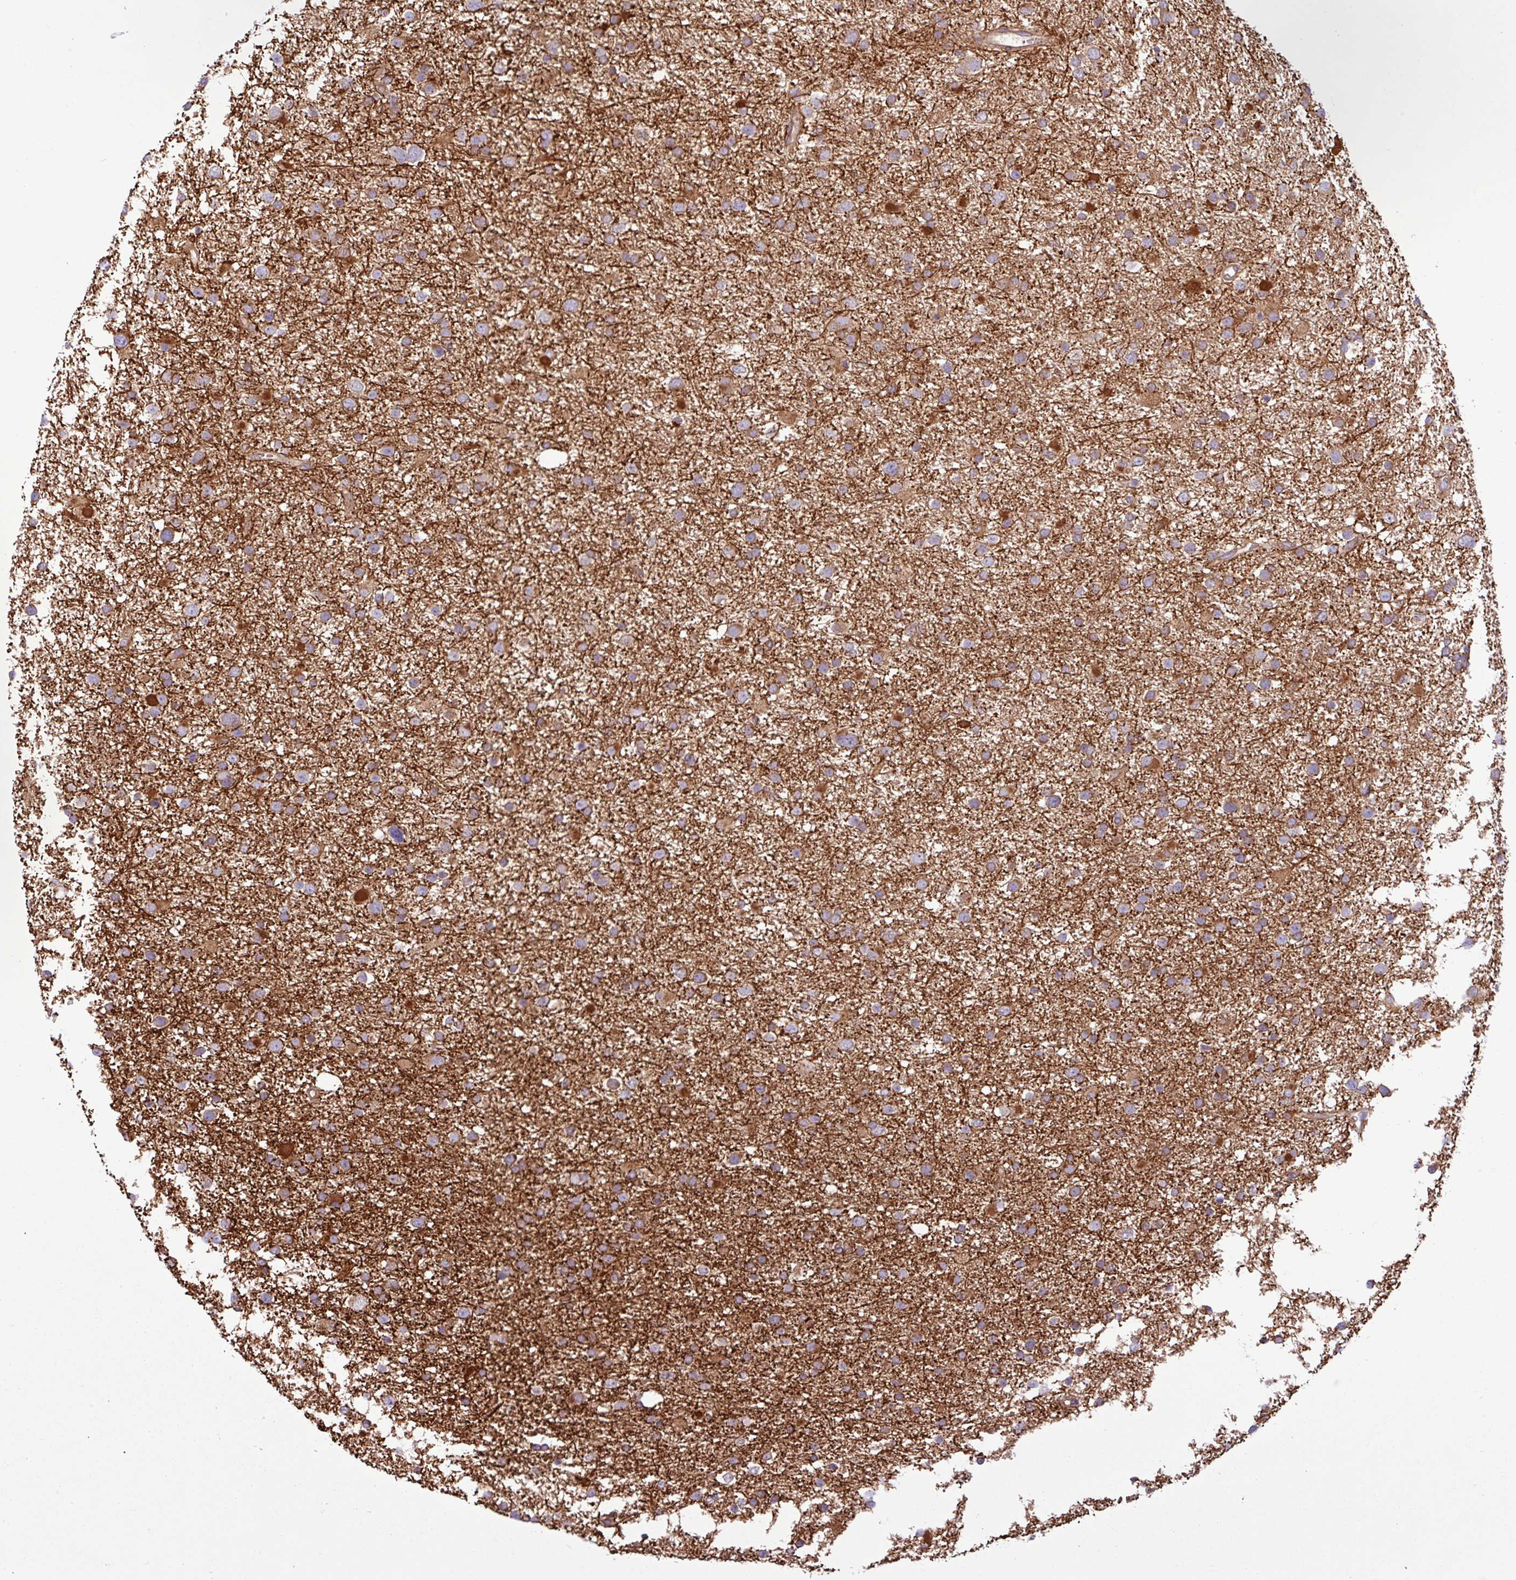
{"staining": {"intensity": "strong", "quantity": "25%-75%", "location": "cytoplasmic/membranous"}, "tissue": "glioma", "cell_type": "Tumor cells", "image_type": "cancer", "snomed": [{"axis": "morphology", "description": "Glioma, malignant, Low grade"}, {"axis": "topography", "description": "Brain"}], "caption": "Malignant glioma (low-grade) was stained to show a protein in brown. There is high levels of strong cytoplasmic/membranous positivity in about 25%-75% of tumor cells.", "gene": "RAB19", "patient": {"sex": "female", "age": 32}}